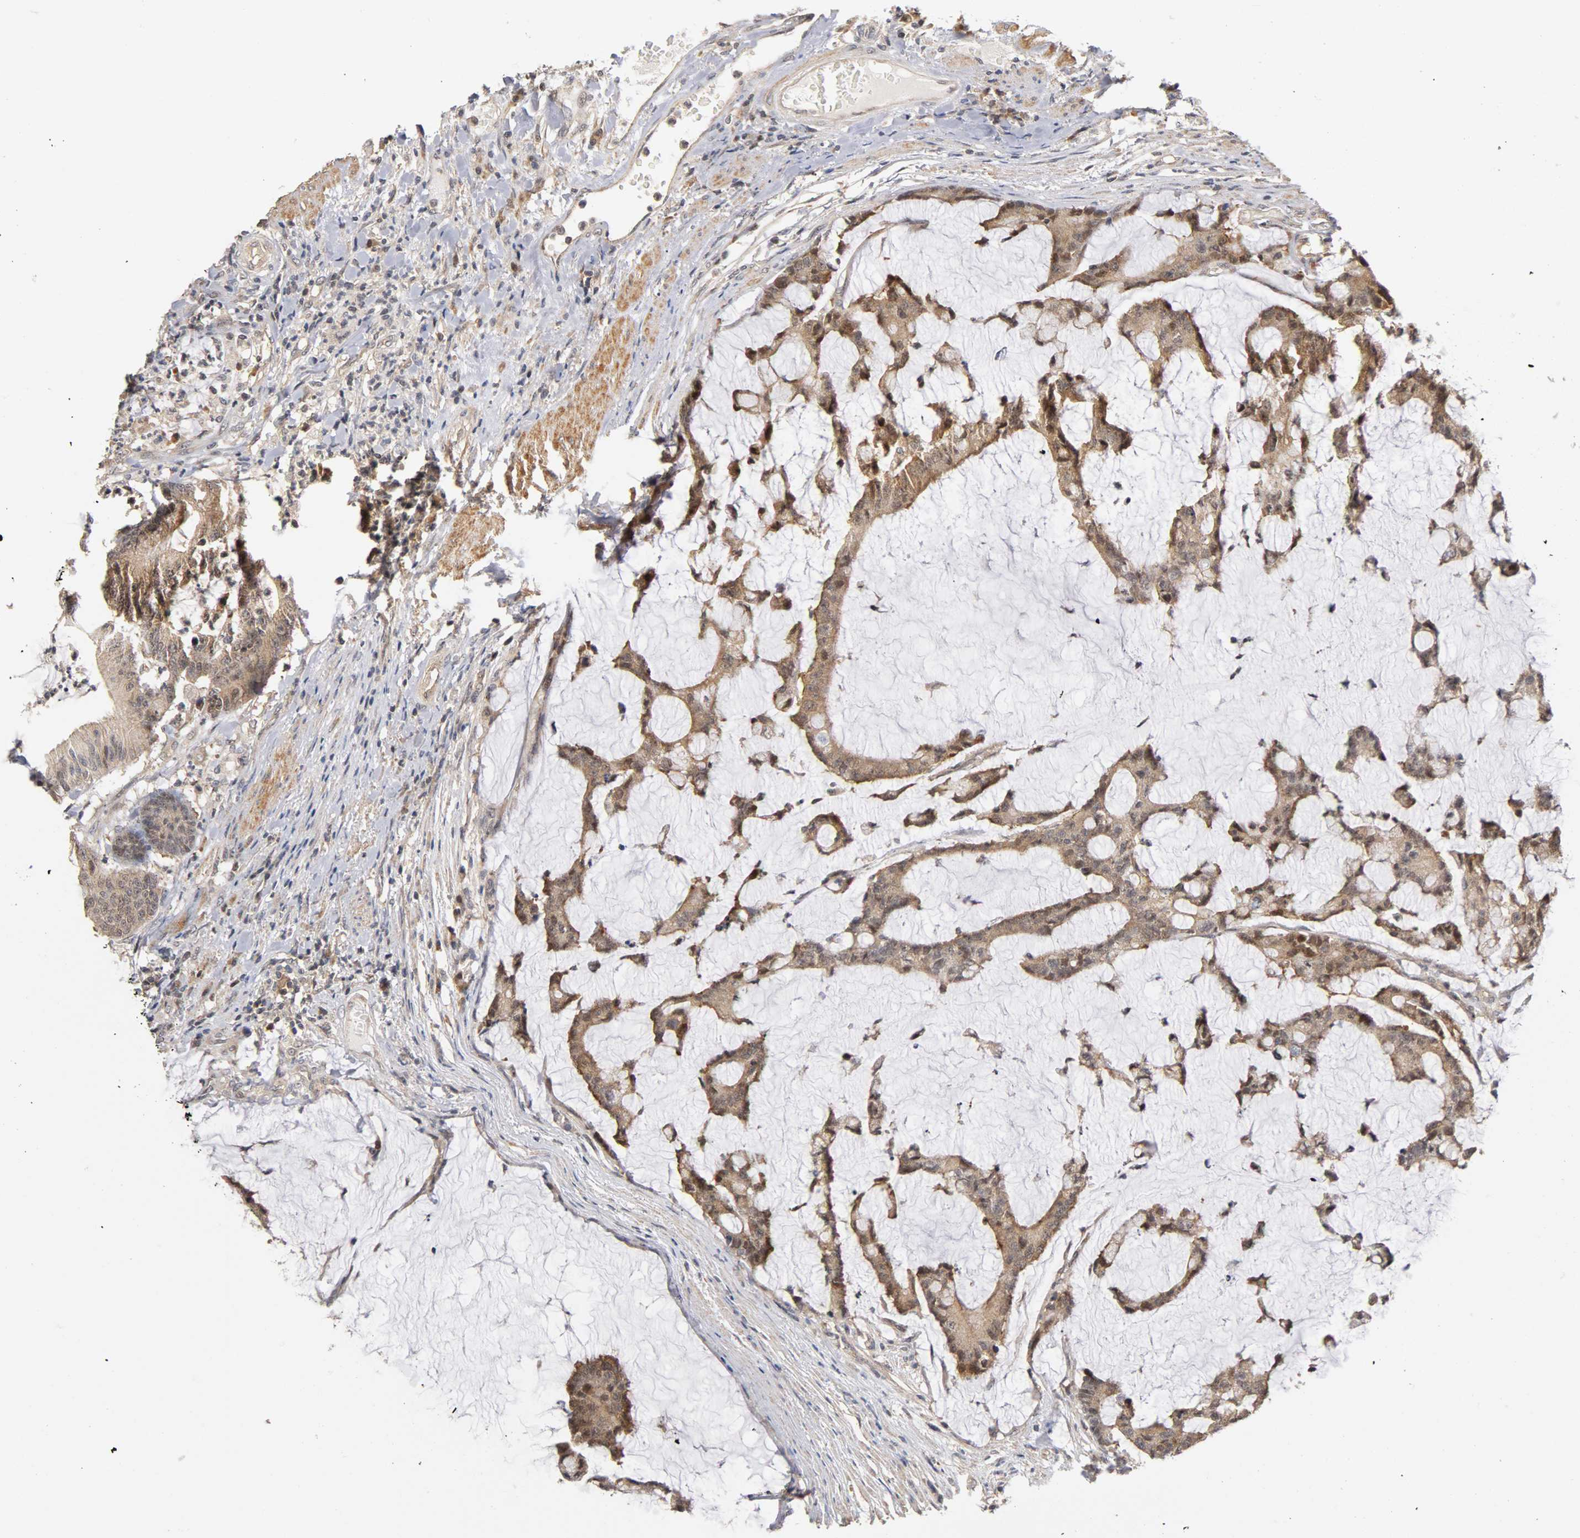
{"staining": {"intensity": "moderate", "quantity": ">75%", "location": "cytoplasmic/membranous,nuclear"}, "tissue": "colorectal cancer", "cell_type": "Tumor cells", "image_type": "cancer", "snomed": [{"axis": "morphology", "description": "Adenocarcinoma, NOS"}, {"axis": "topography", "description": "Colon"}], "caption": "Colorectal cancer (adenocarcinoma) stained with a brown dye demonstrates moderate cytoplasmic/membranous and nuclear positive expression in approximately >75% of tumor cells.", "gene": "UBE2M", "patient": {"sex": "female", "age": 84}}